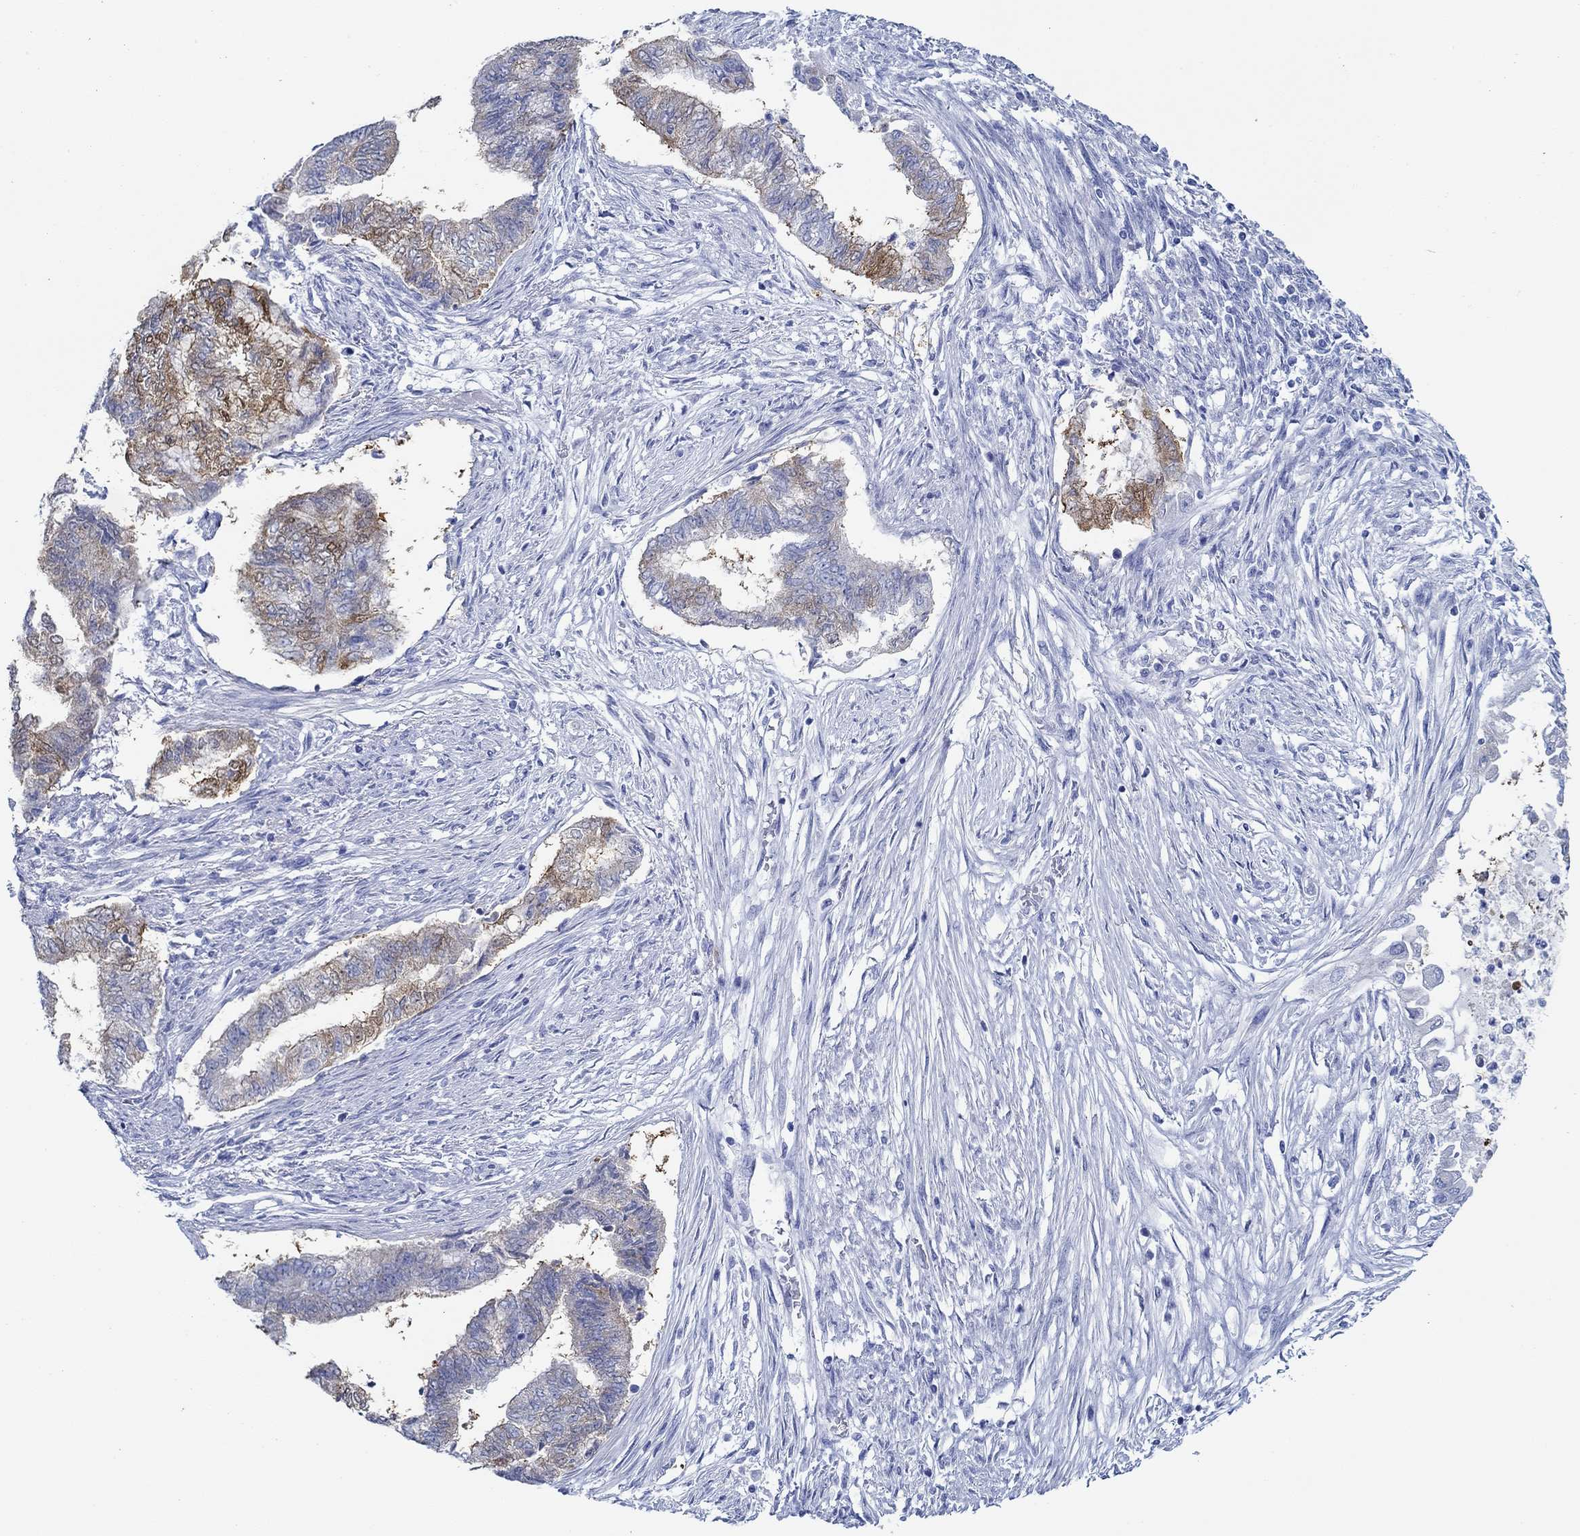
{"staining": {"intensity": "moderate", "quantity": "25%-75%", "location": "cytoplasmic/membranous"}, "tissue": "endometrial cancer", "cell_type": "Tumor cells", "image_type": "cancer", "snomed": [{"axis": "morphology", "description": "Adenocarcinoma, NOS"}, {"axis": "topography", "description": "Endometrium"}], "caption": "This image reveals endometrial cancer stained with immunohistochemistry (IHC) to label a protein in brown. The cytoplasmic/membranous of tumor cells show moderate positivity for the protein. Nuclei are counter-stained blue.", "gene": "IGFBP6", "patient": {"sex": "female", "age": 65}}